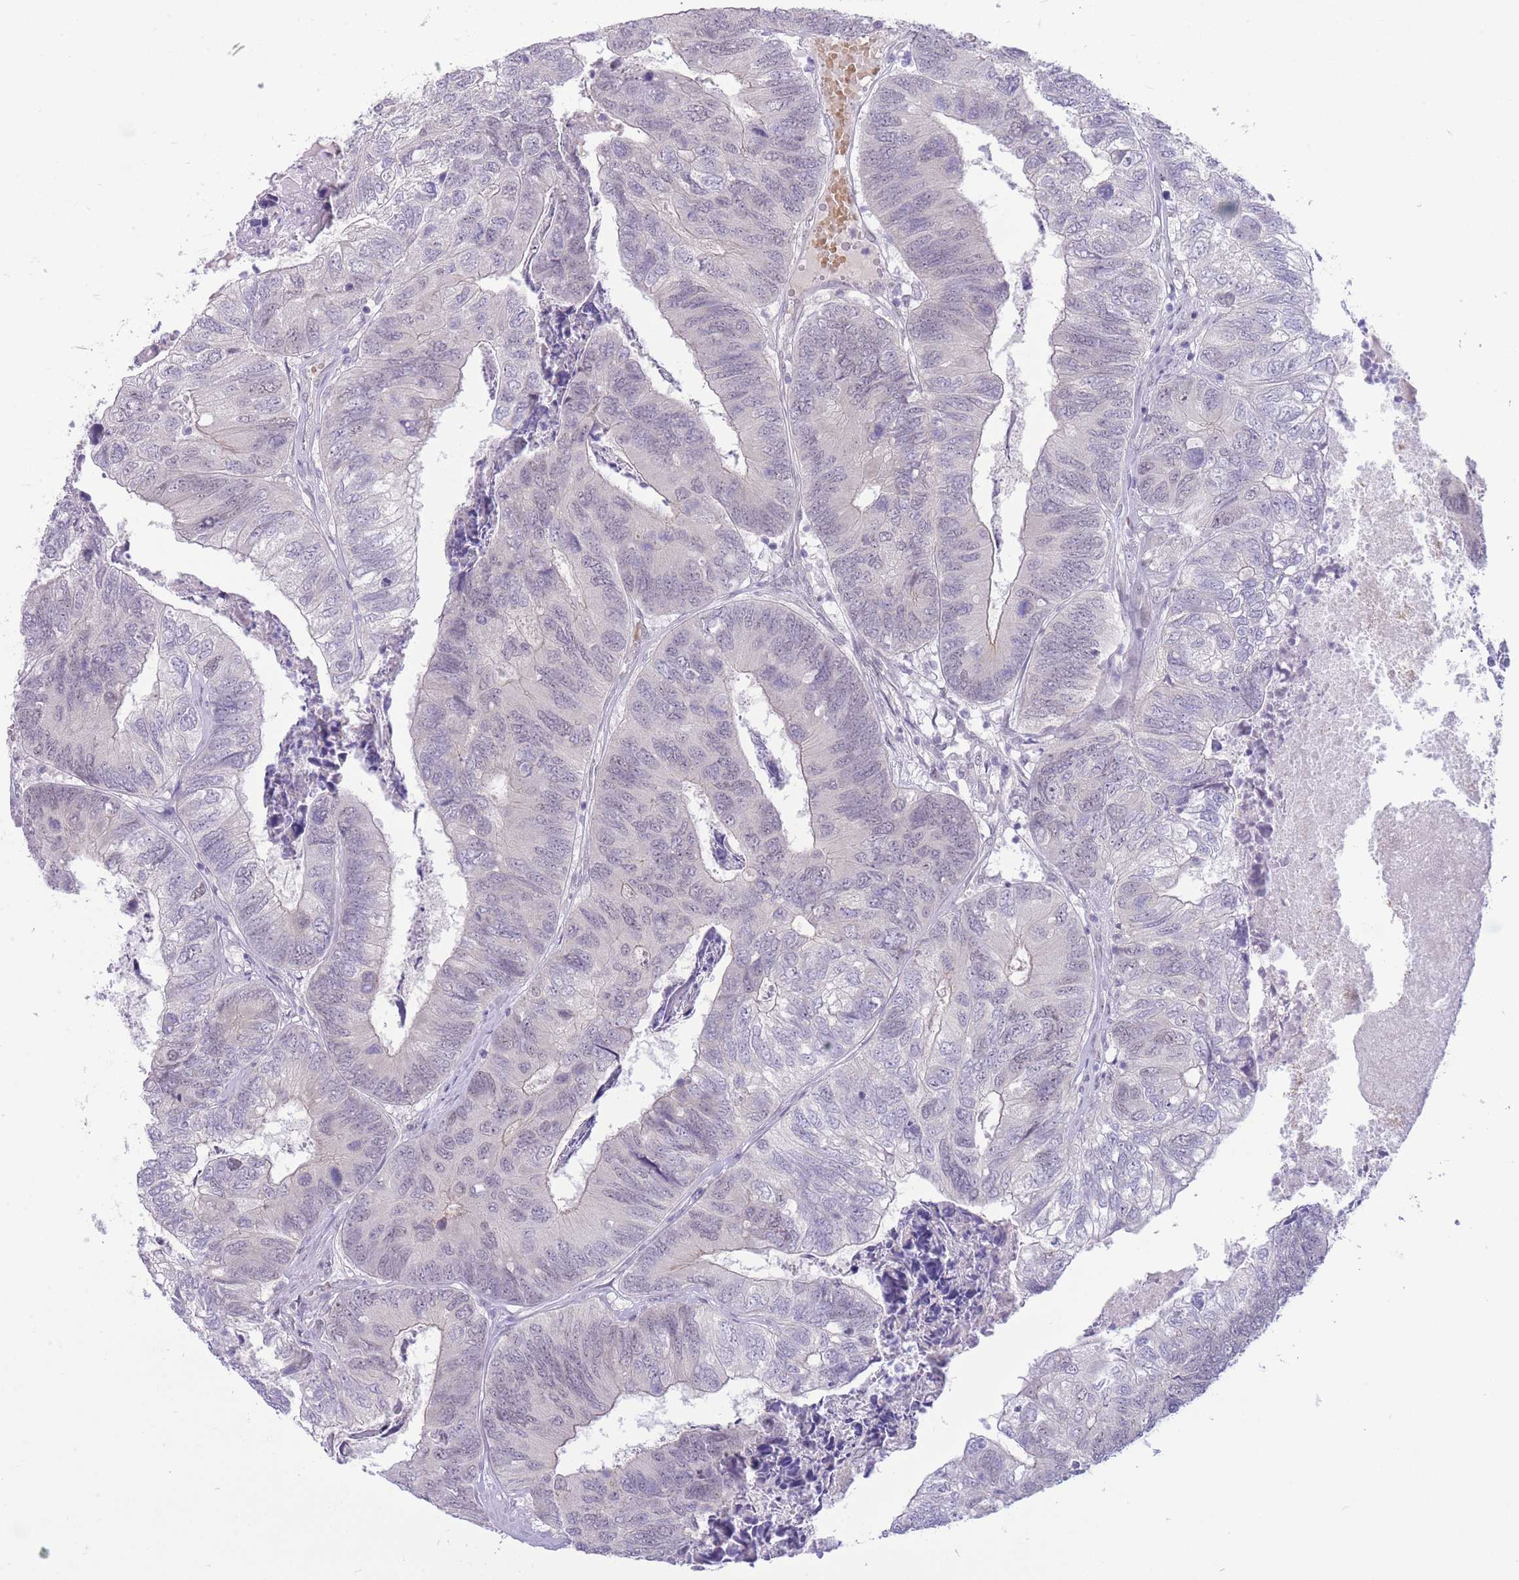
{"staining": {"intensity": "weak", "quantity": "<25%", "location": "nuclear"}, "tissue": "colorectal cancer", "cell_type": "Tumor cells", "image_type": "cancer", "snomed": [{"axis": "morphology", "description": "Adenocarcinoma, NOS"}, {"axis": "topography", "description": "Colon"}], "caption": "Photomicrograph shows no significant protein expression in tumor cells of adenocarcinoma (colorectal).", "gene": "FBXO46", "patient": {"sex": "female", "age": 67}}